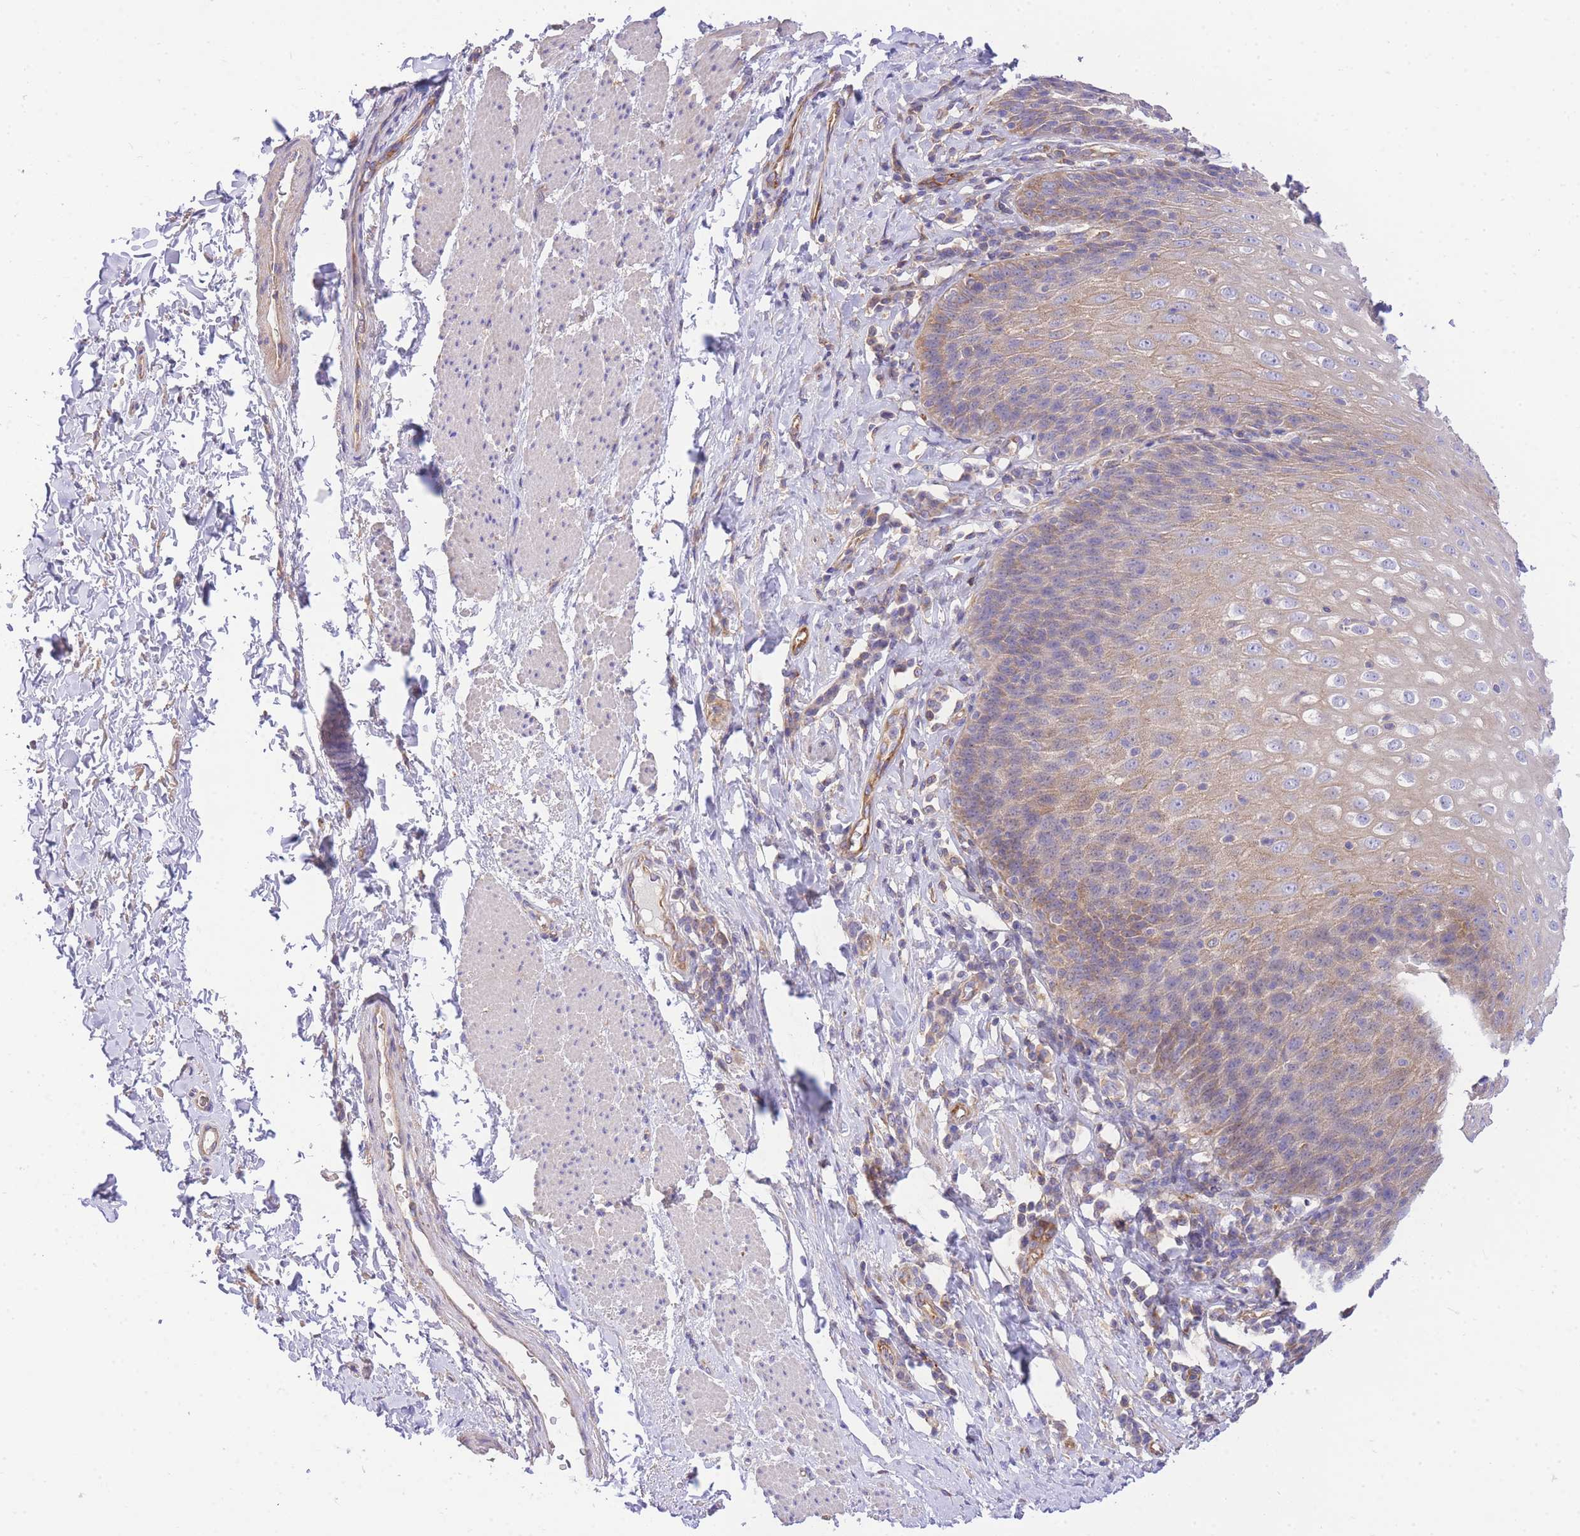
{"staining": {"intensity": "weak", "quantity": "25%-75%", "location": "cytoplasmic/membranous"}, "tissue": "esophagus", "cell_type": "Squamous epithelial cells", "image_type": "normal", "snomed": [{"axis": "morphology", "description": "Normal tissue, NOS"}, {"axis": "topography", "description": "Esophagus"}], "caption": "High-magnification brightfield microscopy of normal esophagus stained with DAB (3,3'-diaminobenzidine) (brown) and counterstained with hematoxylin (blue). squamous epithelial cells exhibit weak cytoplasmic/membranous positivity is appreciated in approximately25%-75% of cells.", "gene": "INSYN2B", "patient": {"sex": "female", "age": 61}}